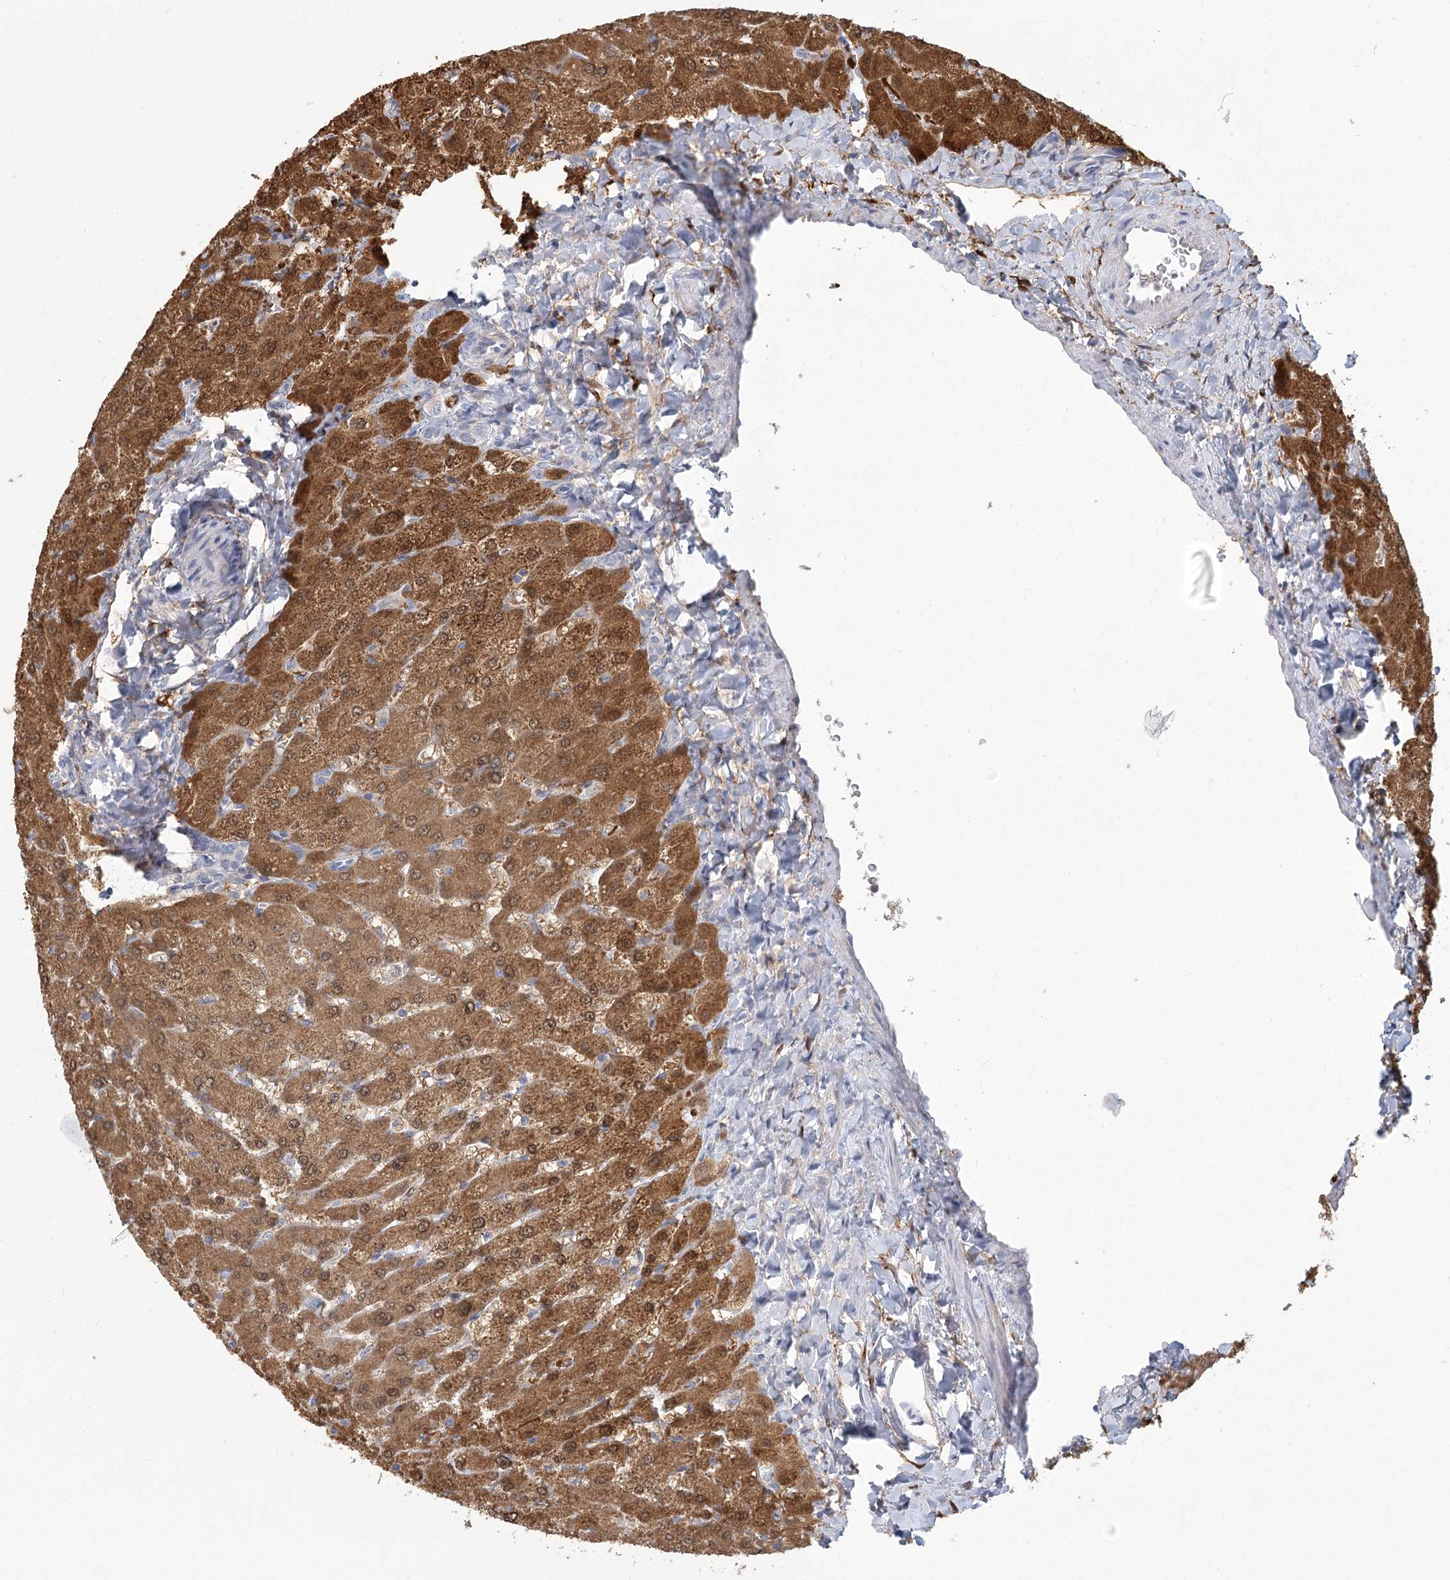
{"staining": {"intensity": "negative", "quantity": "none", "location": "none"}, "tissue": "liver", "cell_type": "Cholangiocytes", "image_type": "normal", "snomed": [{"axis": "morphology", "description": "Normal tissue, NOS"}, {"axis": "topography", "description": "Liver"}], "caption": "Immunohistochemistry photomicrograph of normal liver stained for a protein (brown), which reveals no positivity in cholangiocytes. (DAB (3,3'-diaminobenzidine) IHC visualized using brightfield microscopy, high magnification).", "gene": "CNTLN", "patient": {"sex": "male", "age": 55}}